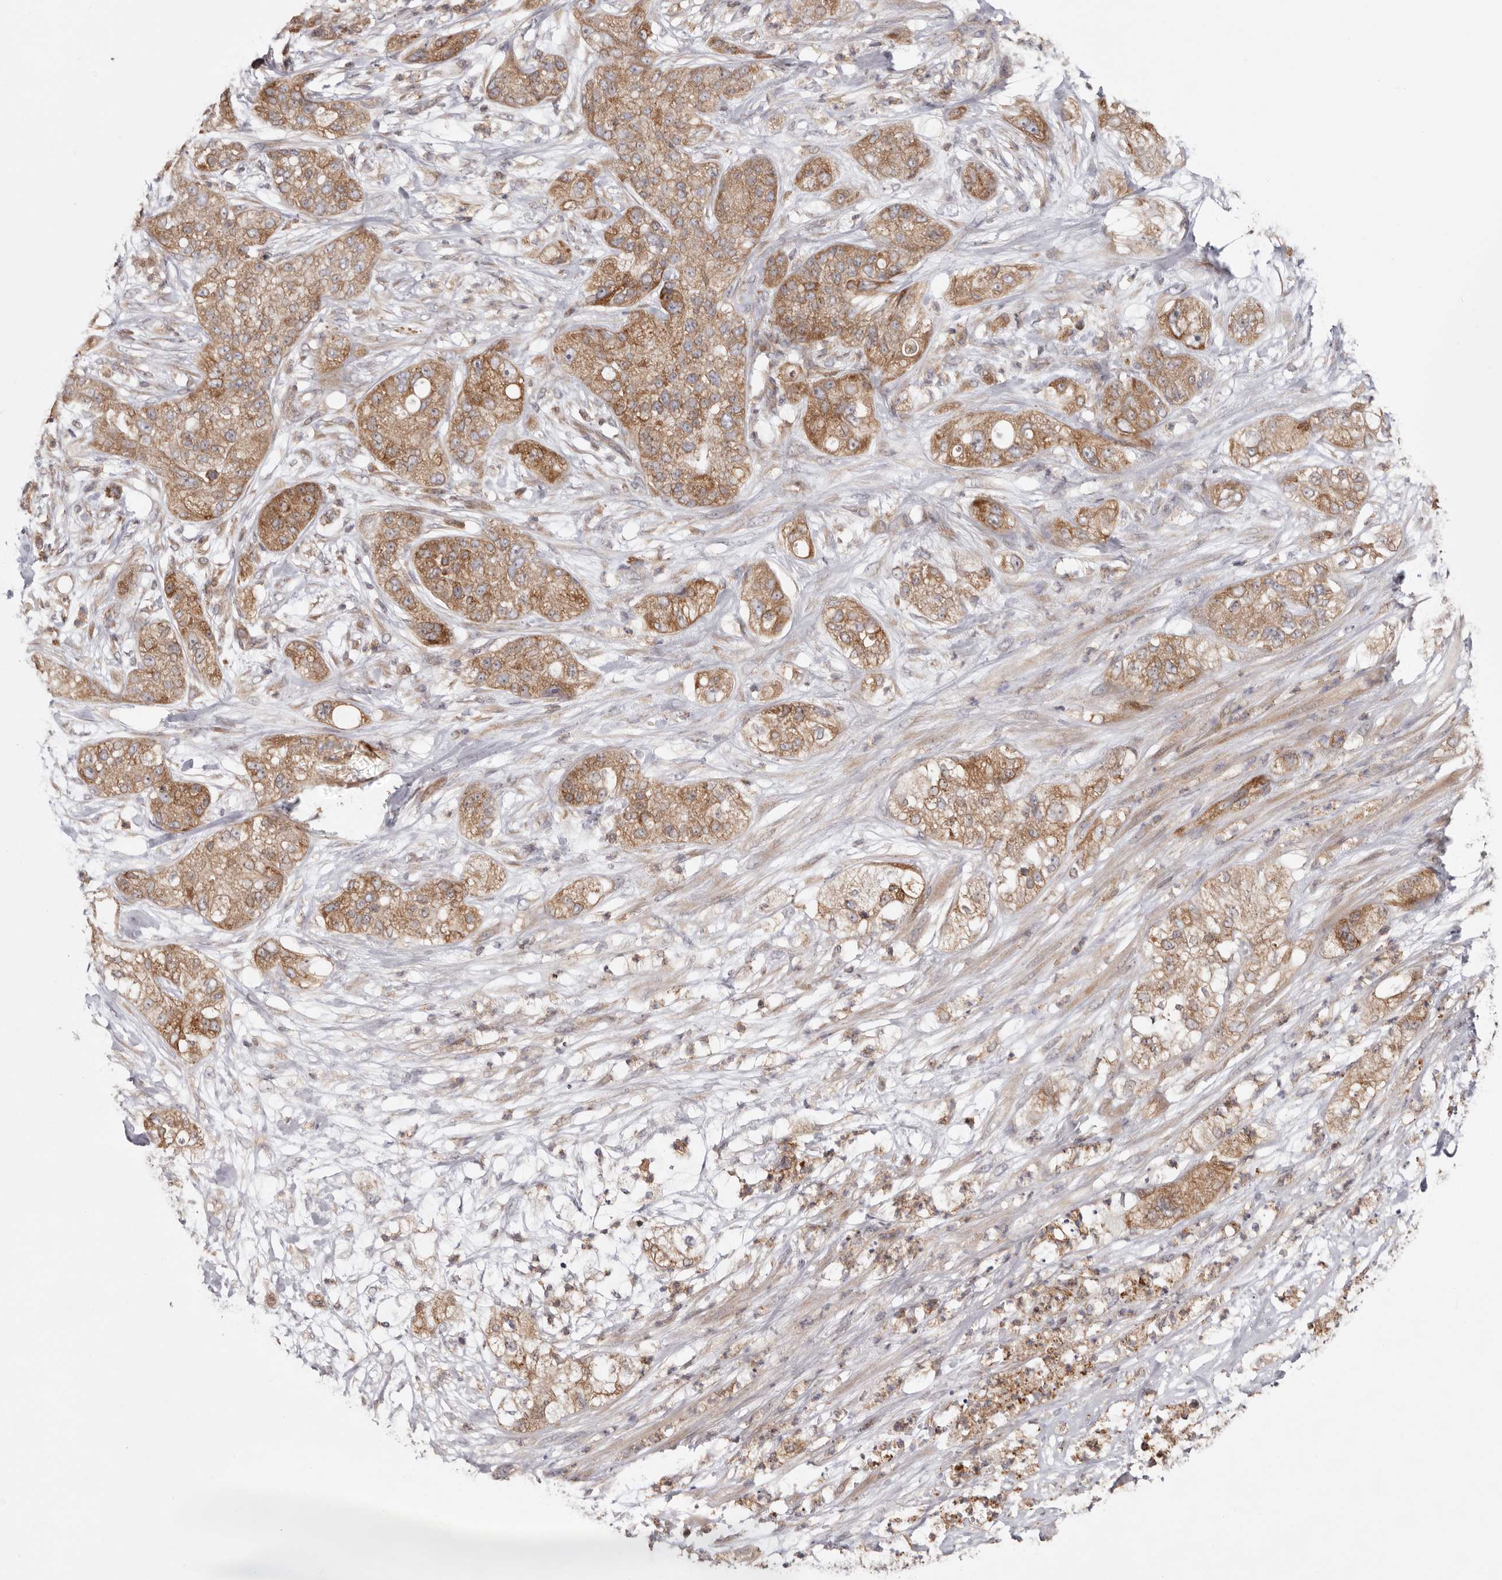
{"staining": {"intensity": "moderate", "quantity": ">75%", "location": "cytoplasmic/membranous"}, "tissue": "pancreatic cancer", "cell_type": "Tumor cells", "image_type": "cancer", "snomed": [{"axis": "morphology", "description": "Adenocarcinoma, NOS"}, {"axis": "topography", "description": "Pancreas"}], "caption": "Immunohistochemical staining of pancreatic cancer (adenocarcinoma) exhibits medium levels of moderate cytoplasmic/membranous expression in about >75% of tumor cells.", "gene": "TMUB1", "patient": {"sex": "female", "age": 78}}